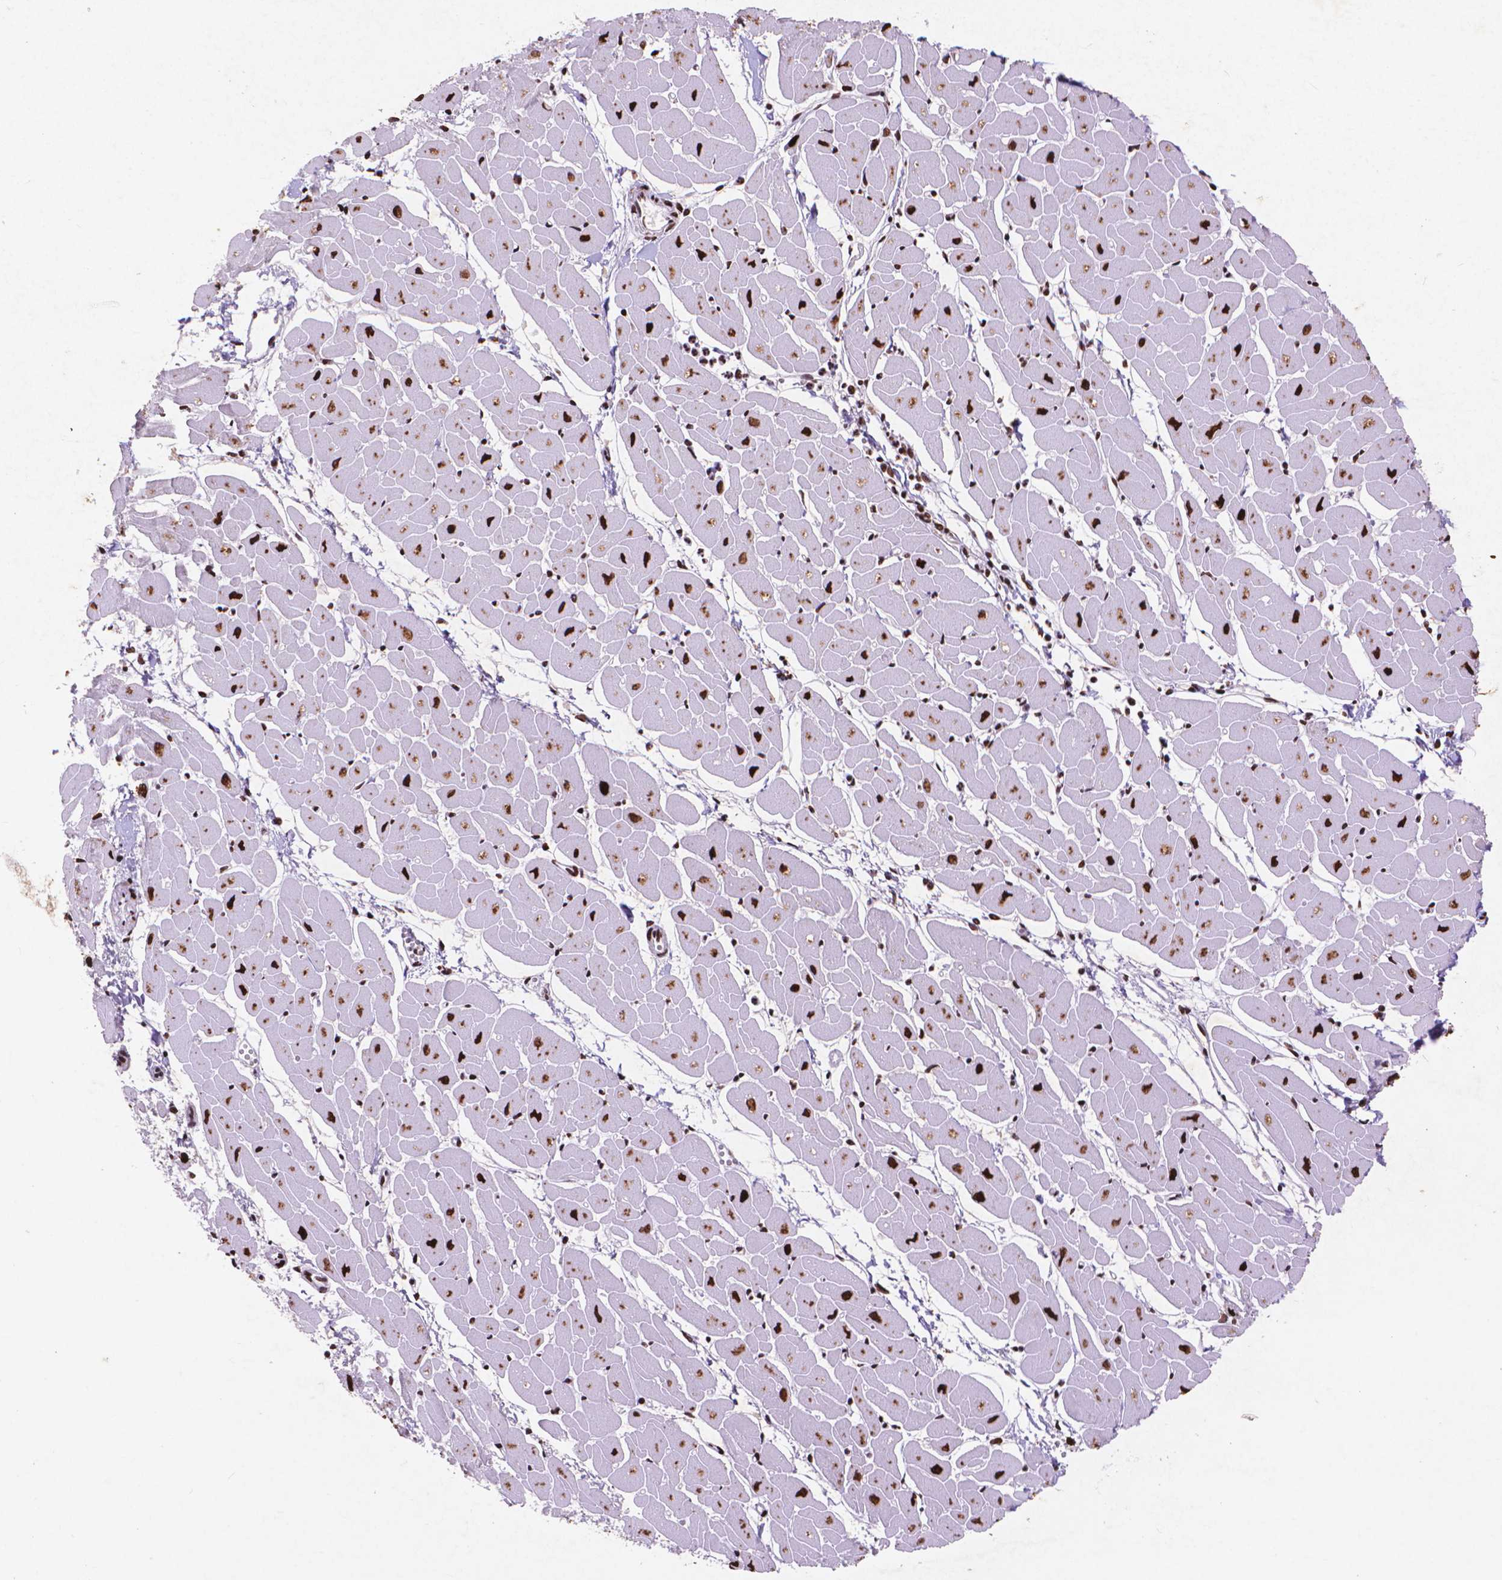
{"staining": {"intensity": "strong", "quantity": ">75%", "location": "nuclear"}, "tissue": "heart muscle", "cell_type": "Cardiomyocytes", "image_type": "normal", "snomed": [{"axis": "morphology", "description": "Normal tissue, NOS"}, {"axis": "topography", "description": "Heart"}], "caption": "Heart muscle stained with a brown dye shows strong nuclear positive staining in approximately >75% of cardiomyocytes.", "gene": "CITED2", "patient": {"sex": "male", "age": 57}}